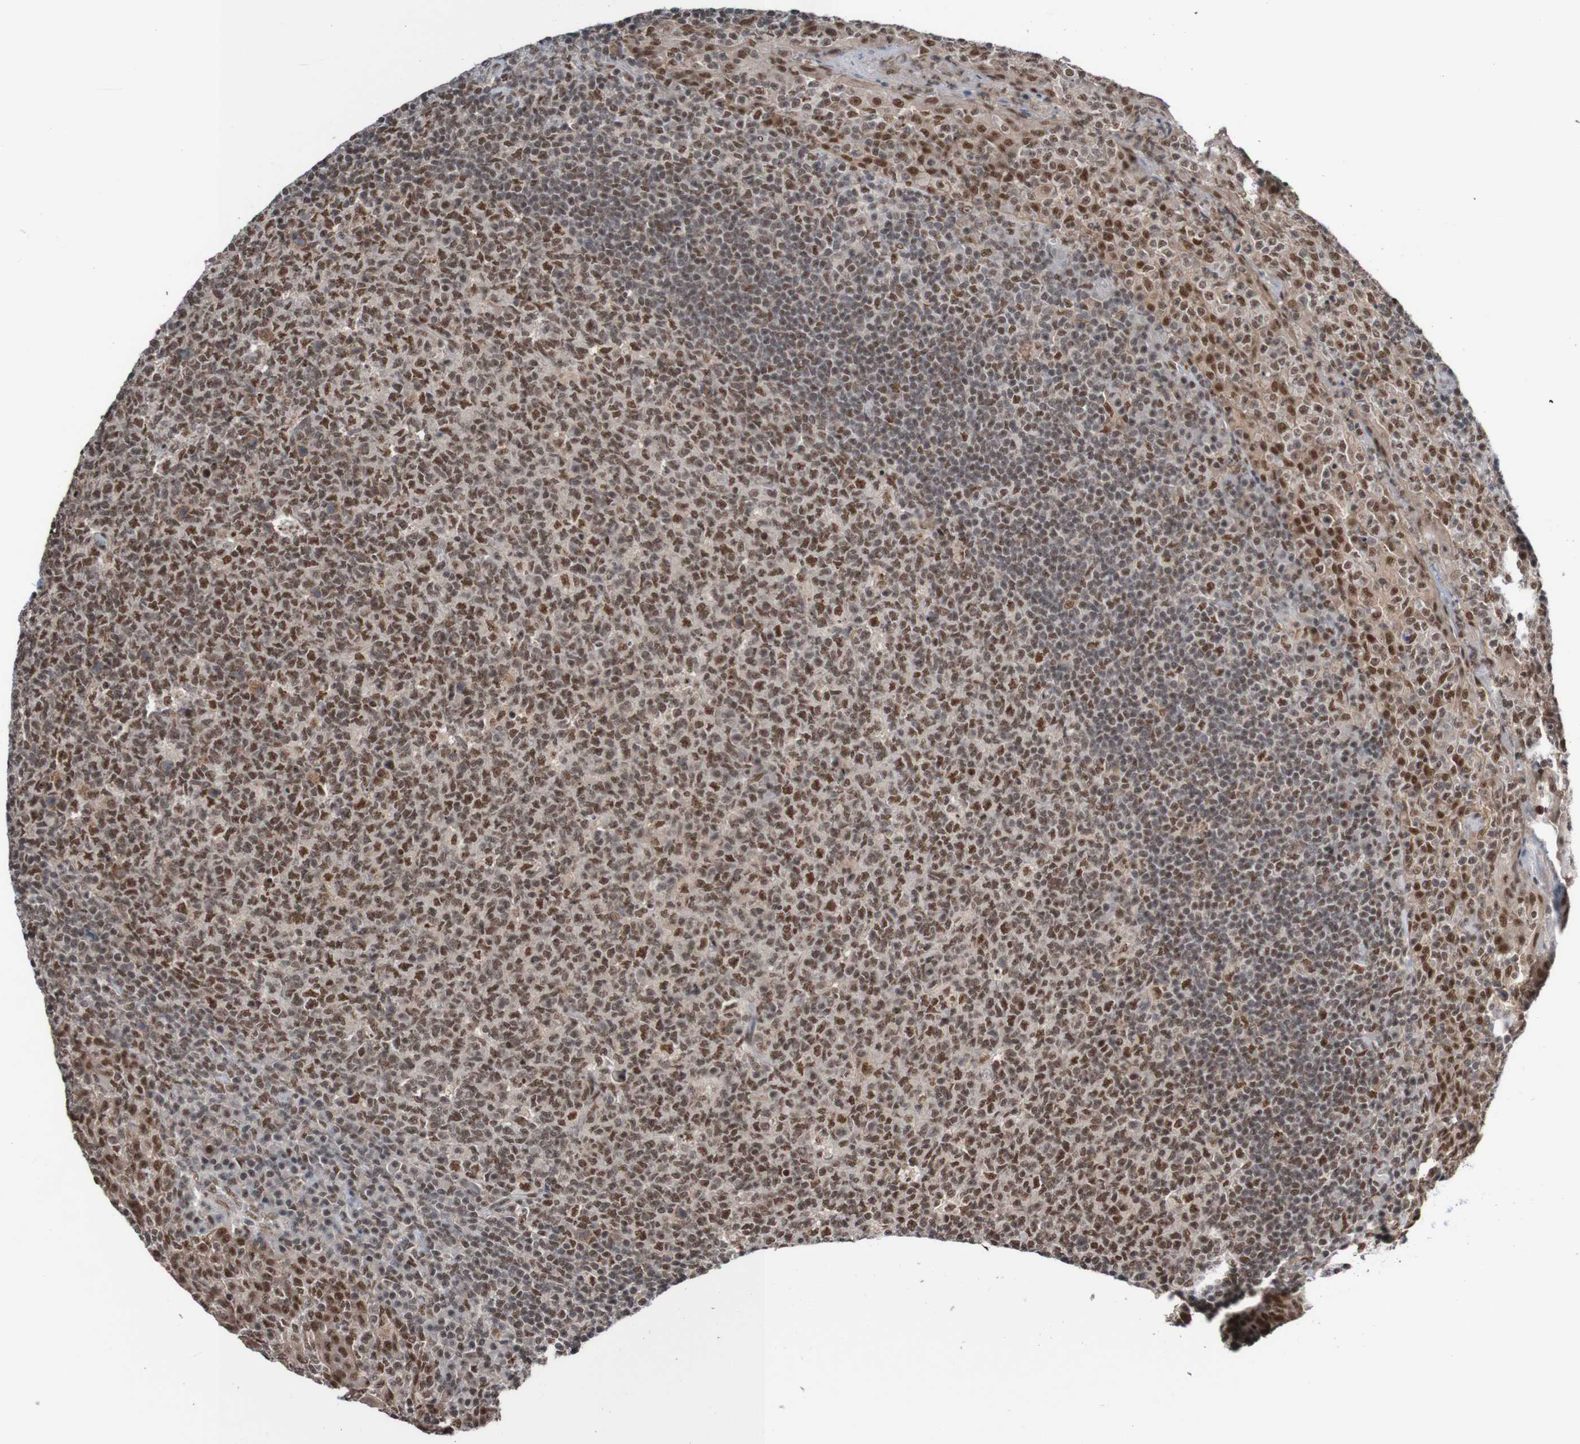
{"staining": {"intensity": "strong", "quantity": ">75%", "location": "nuclear"}, "tissue": "tonsil", "cell_type": "Germinal center cells", "image_type": "normal", "snomed": [{"axis": "morphology", "description": "Normal tissue, NOS"}, {"axis": "topography", "description": "Tonsil"}], "caption": "High-magnification brightfield microscopy of benign tonsil stained with DAB (3,3'-diaminobenzidine) (brown) and counterstained with hematoxylin (blue). germinal center cells exhibit strong nuclear expression is seen in approximately>75% of cells. (Brightfield microscopy of DAB IHC at high magnification).", "gene": "CDC5L", "patient": {"sex": "male", "age": 17}}